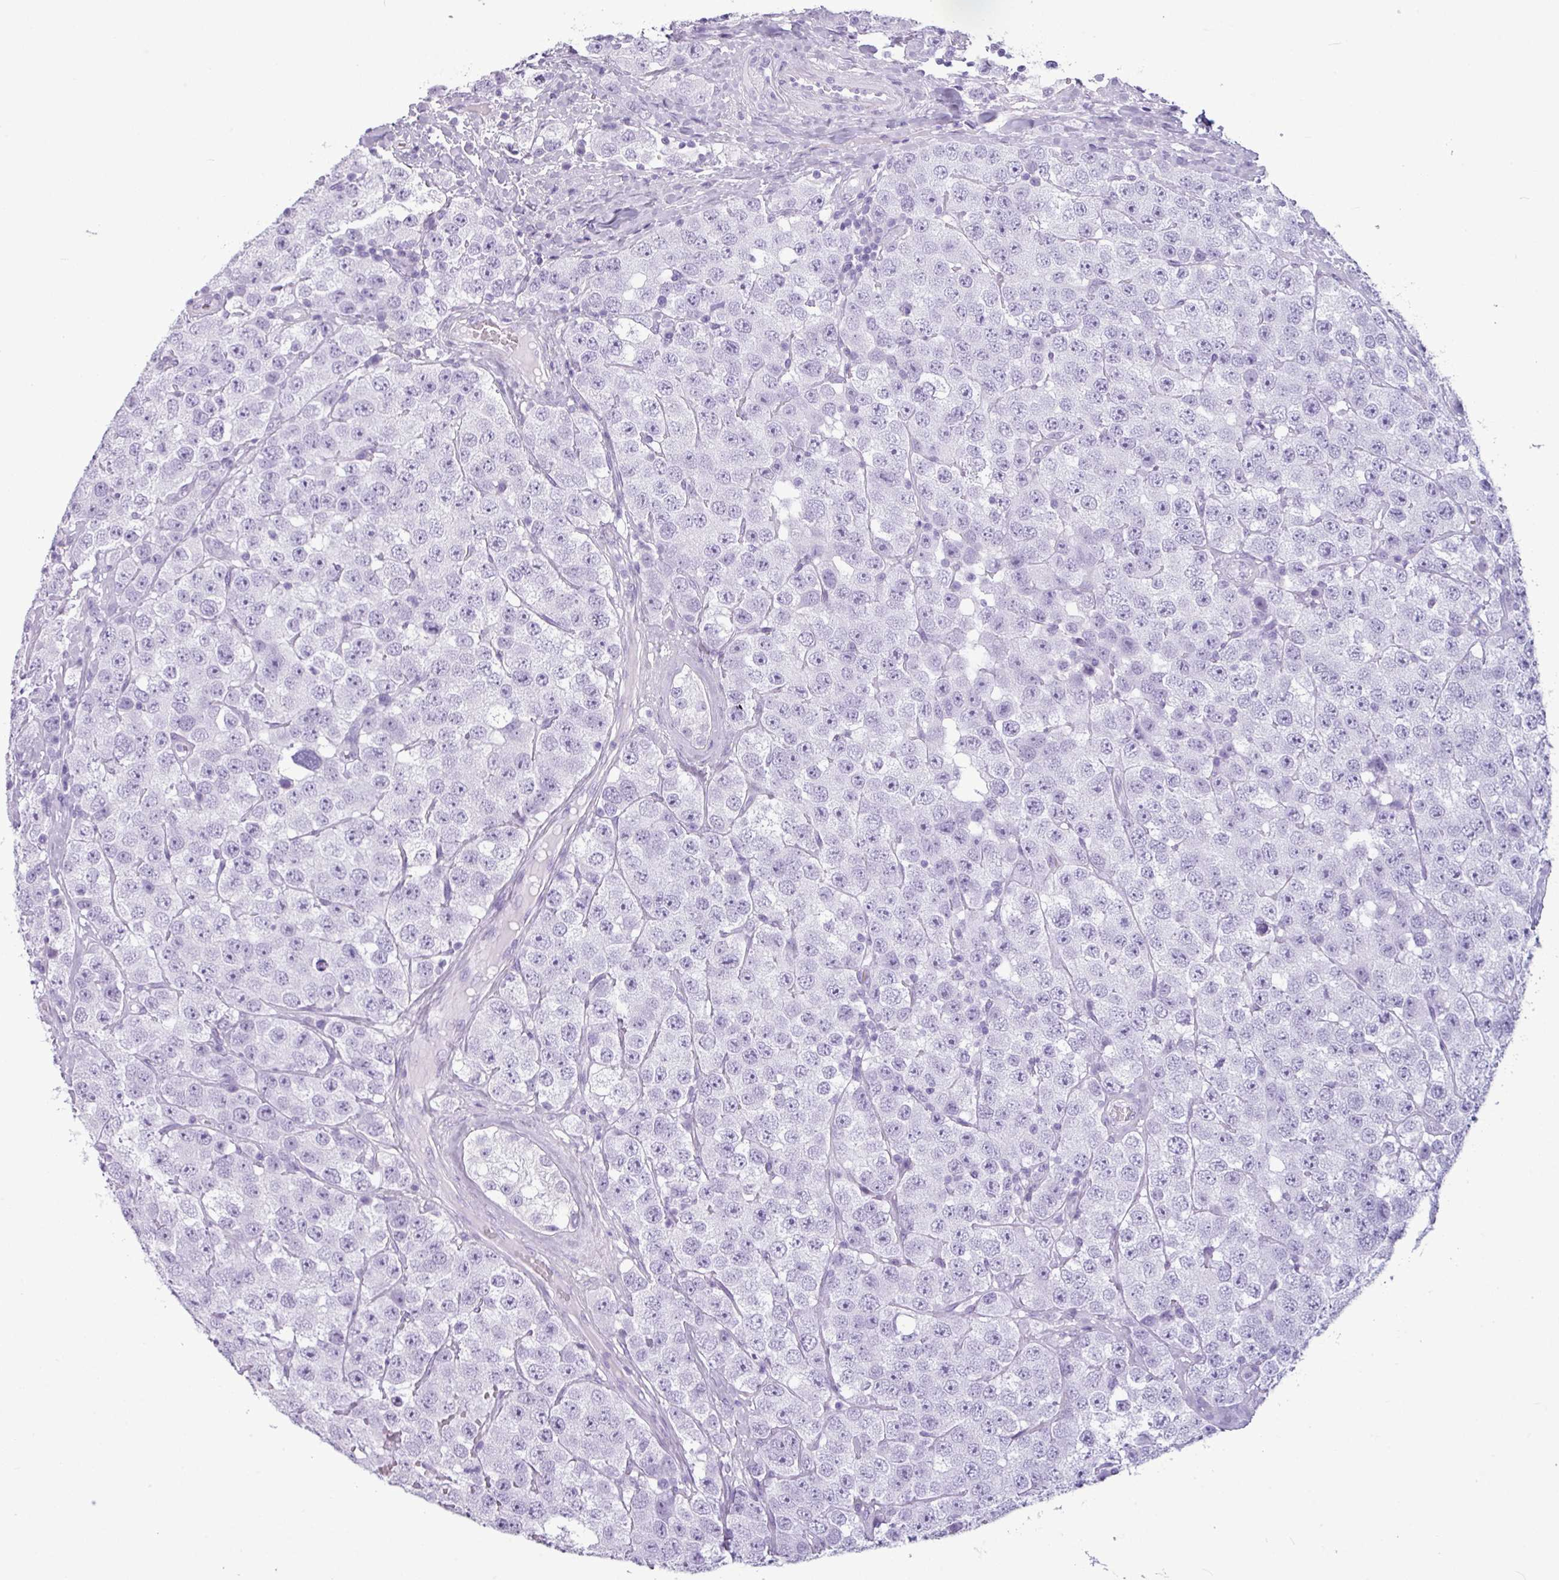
{"staining": {"intensity": "negative", "quantity": "none", "location": "none"}, "tissue": "testis cancer", "cell_type": "Tumor cells", "image_type": "cancer", "snomed": [{"axis": "morphology", "description": "Seminoma, NOS"}, {"axis": "topography", "description": "Testis"}], "caption": "Seminoma (testis) stained for a protein using immunohistochemistry (IHC) shows no staining tumor cells.", "gene": "AMY1B", "patient": {"sex": "male", "age": 28}}